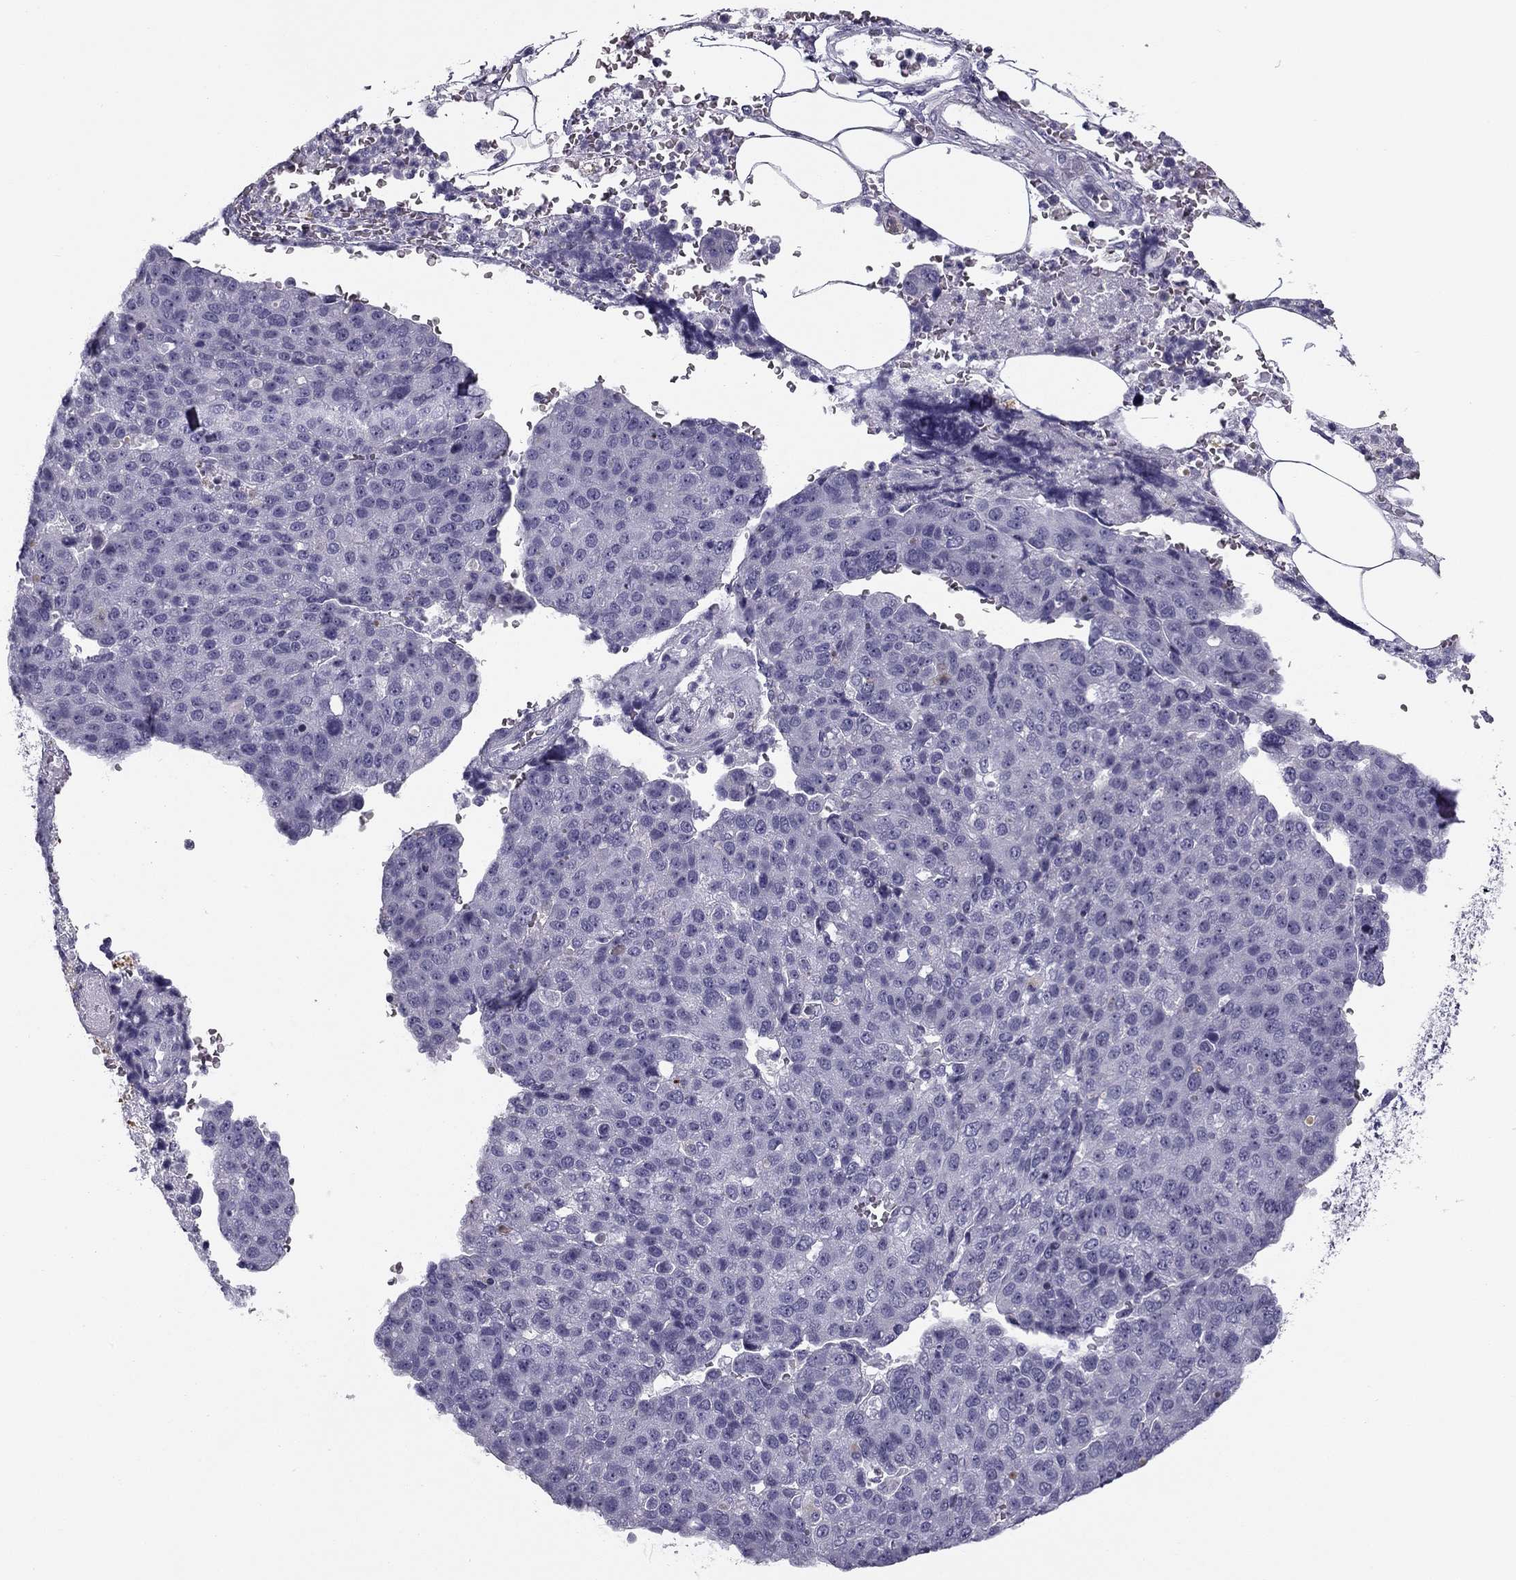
{"staining": {"intensity": "negative", "quantity": "none", "location": "none"}, "tissue": "pancreatic cancer", "cell_type": "Tumor cells", "image_type": "cancer", "snomed": [{"axis": "morphology", "description": "Adenocarcinoma, NOS"}, {"axis": "topography", "description": "Pancreas"}], "caption": "Histopathology image shows no protein positivity in tumor cells of adenocarcinoma (pancreatic) tissue.", "gene": "MC5R", "patient": {"sex": "female", "age": 61}}